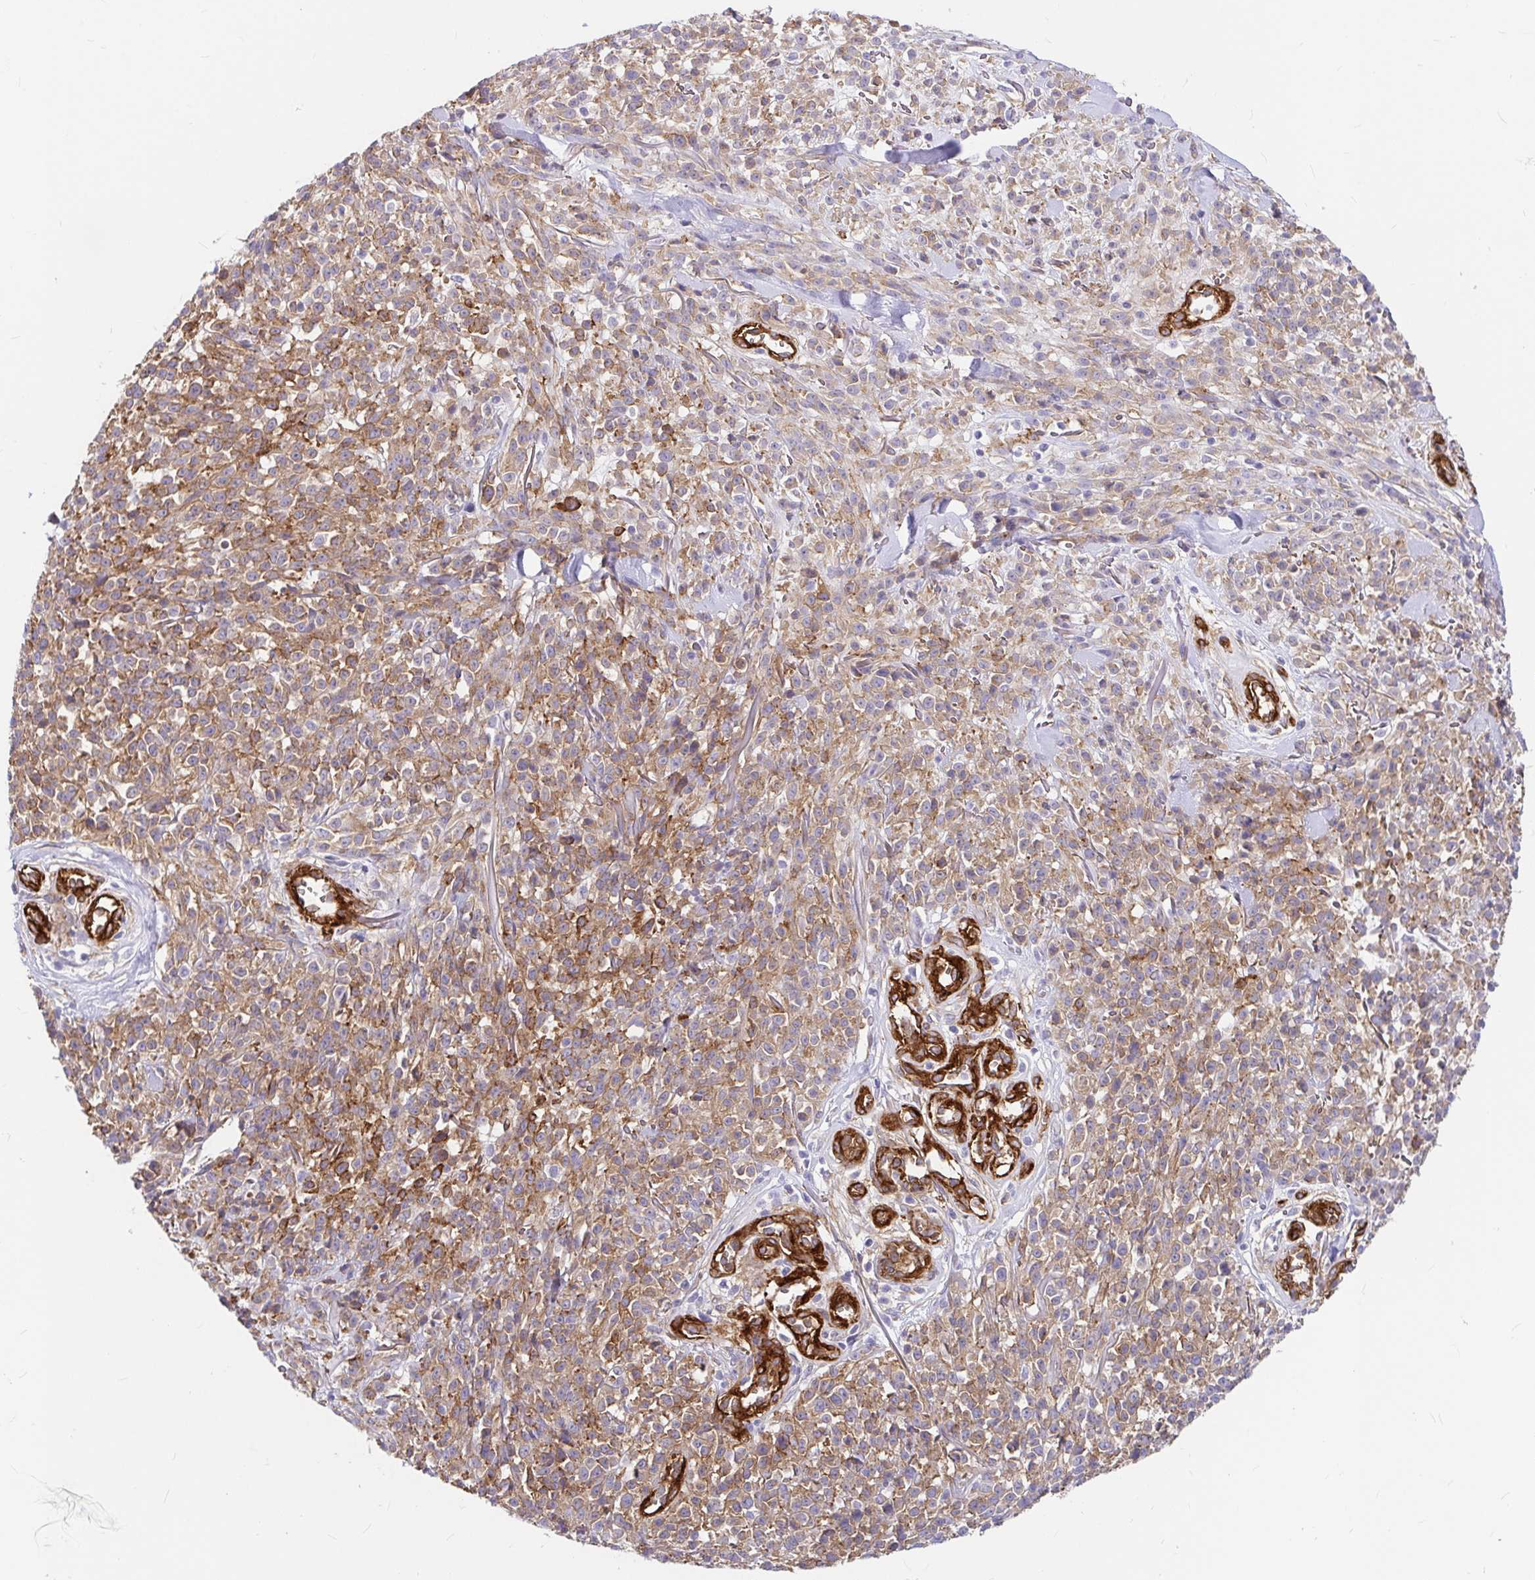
{"staining": {"intensity": "moderate", "quantity": ">75%", "location": "cytoplasmic/membranous"}, "tissue": "melanoma", "cell_type": "Tumor cells", "image_type": "cancer", "snomed": [{"axis": "morphology", "description": "Malignant melanoma, NOS"}, {"axis": "topography", "description": "Skin"}, {"axis": "topography", "description": "Skin of trunk"}], "caption": "Melanoma stained with immunohistochemistry reveals moderate cytoplasmic/membranous expression in approximately >75% of tumor cells.", "gene": "MYO1B", "patient": {"sex": "male", "age": 74}}